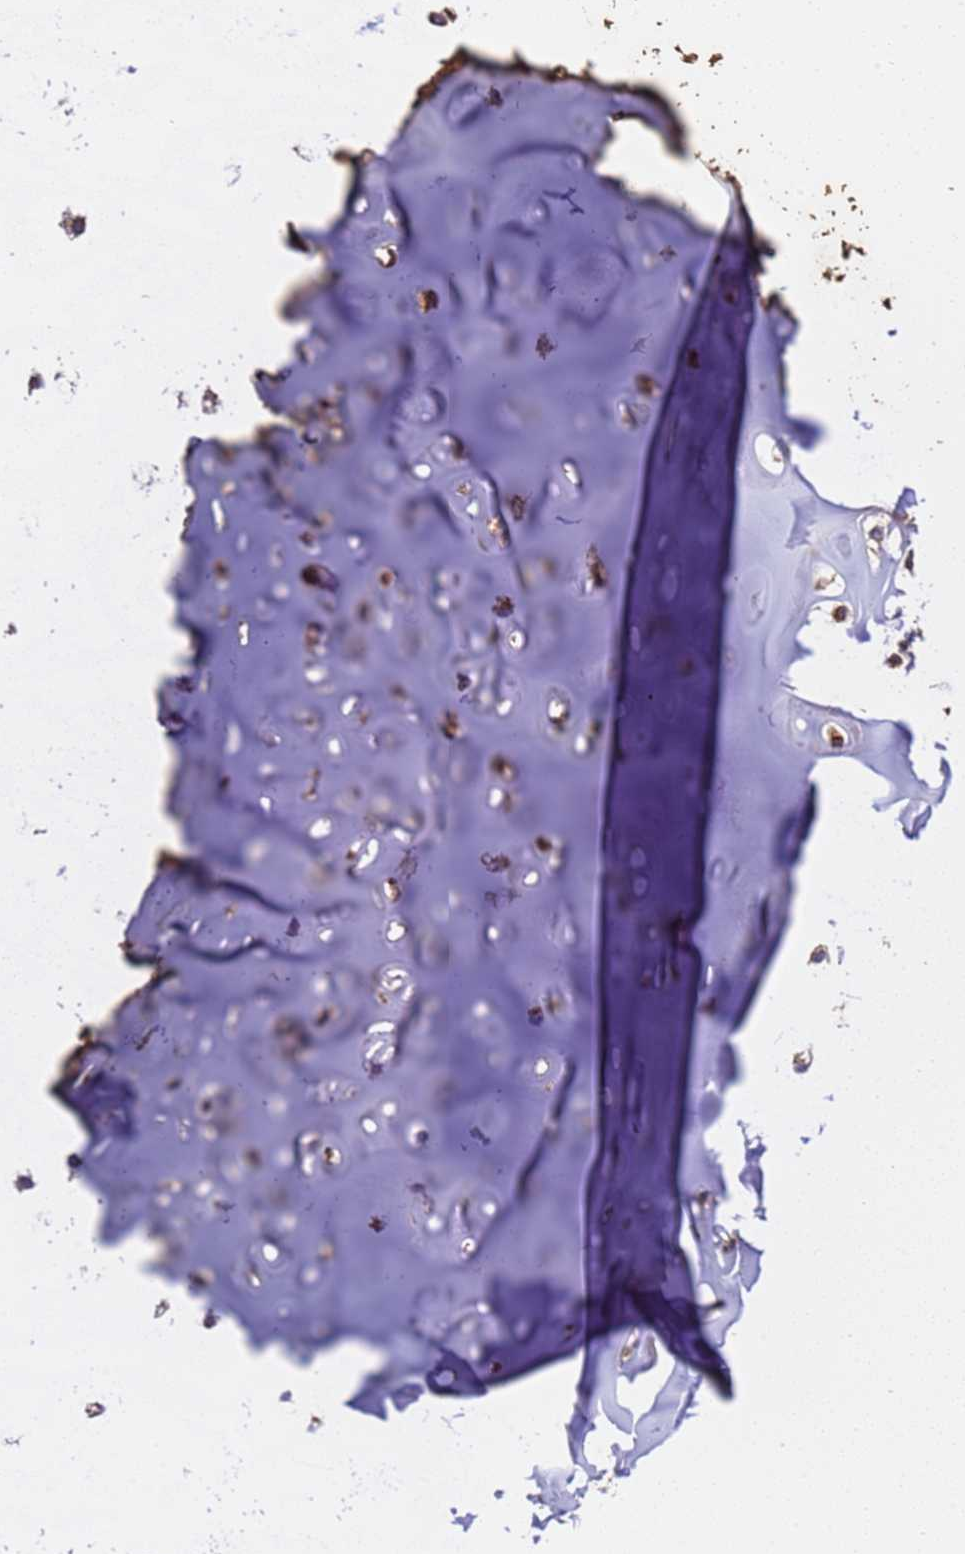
{"staining": {"intensity": "moderate", "quantity": ">75%", "location": "cytoplasmic/membranous"}, "tissue": "soft tissue", "cell_type": "Chondrocytes", "image_type": "normal", "snomed": [{"axis": "morphology", "description": "Normal tissue, NOS"}, {"axis": "morphology", "description": "Basal cell carcinoma"}, {"axis": "topography", "description": "Cartilage tissue"}, {"axis": "topography", "description": "Nasopharynx"}, {"axis": "topography", "description": "Oral tissue"}], "caption": "Chondrocytes exhibit moderate cytoplasmic/membranous positivity in about >75% of cells in normal soft tissue. (DAB = brown stain, brightfield microscopy at high magnification).", "gene": "LRRIQ1", "patient": {"sex": "female", "age": 77}}